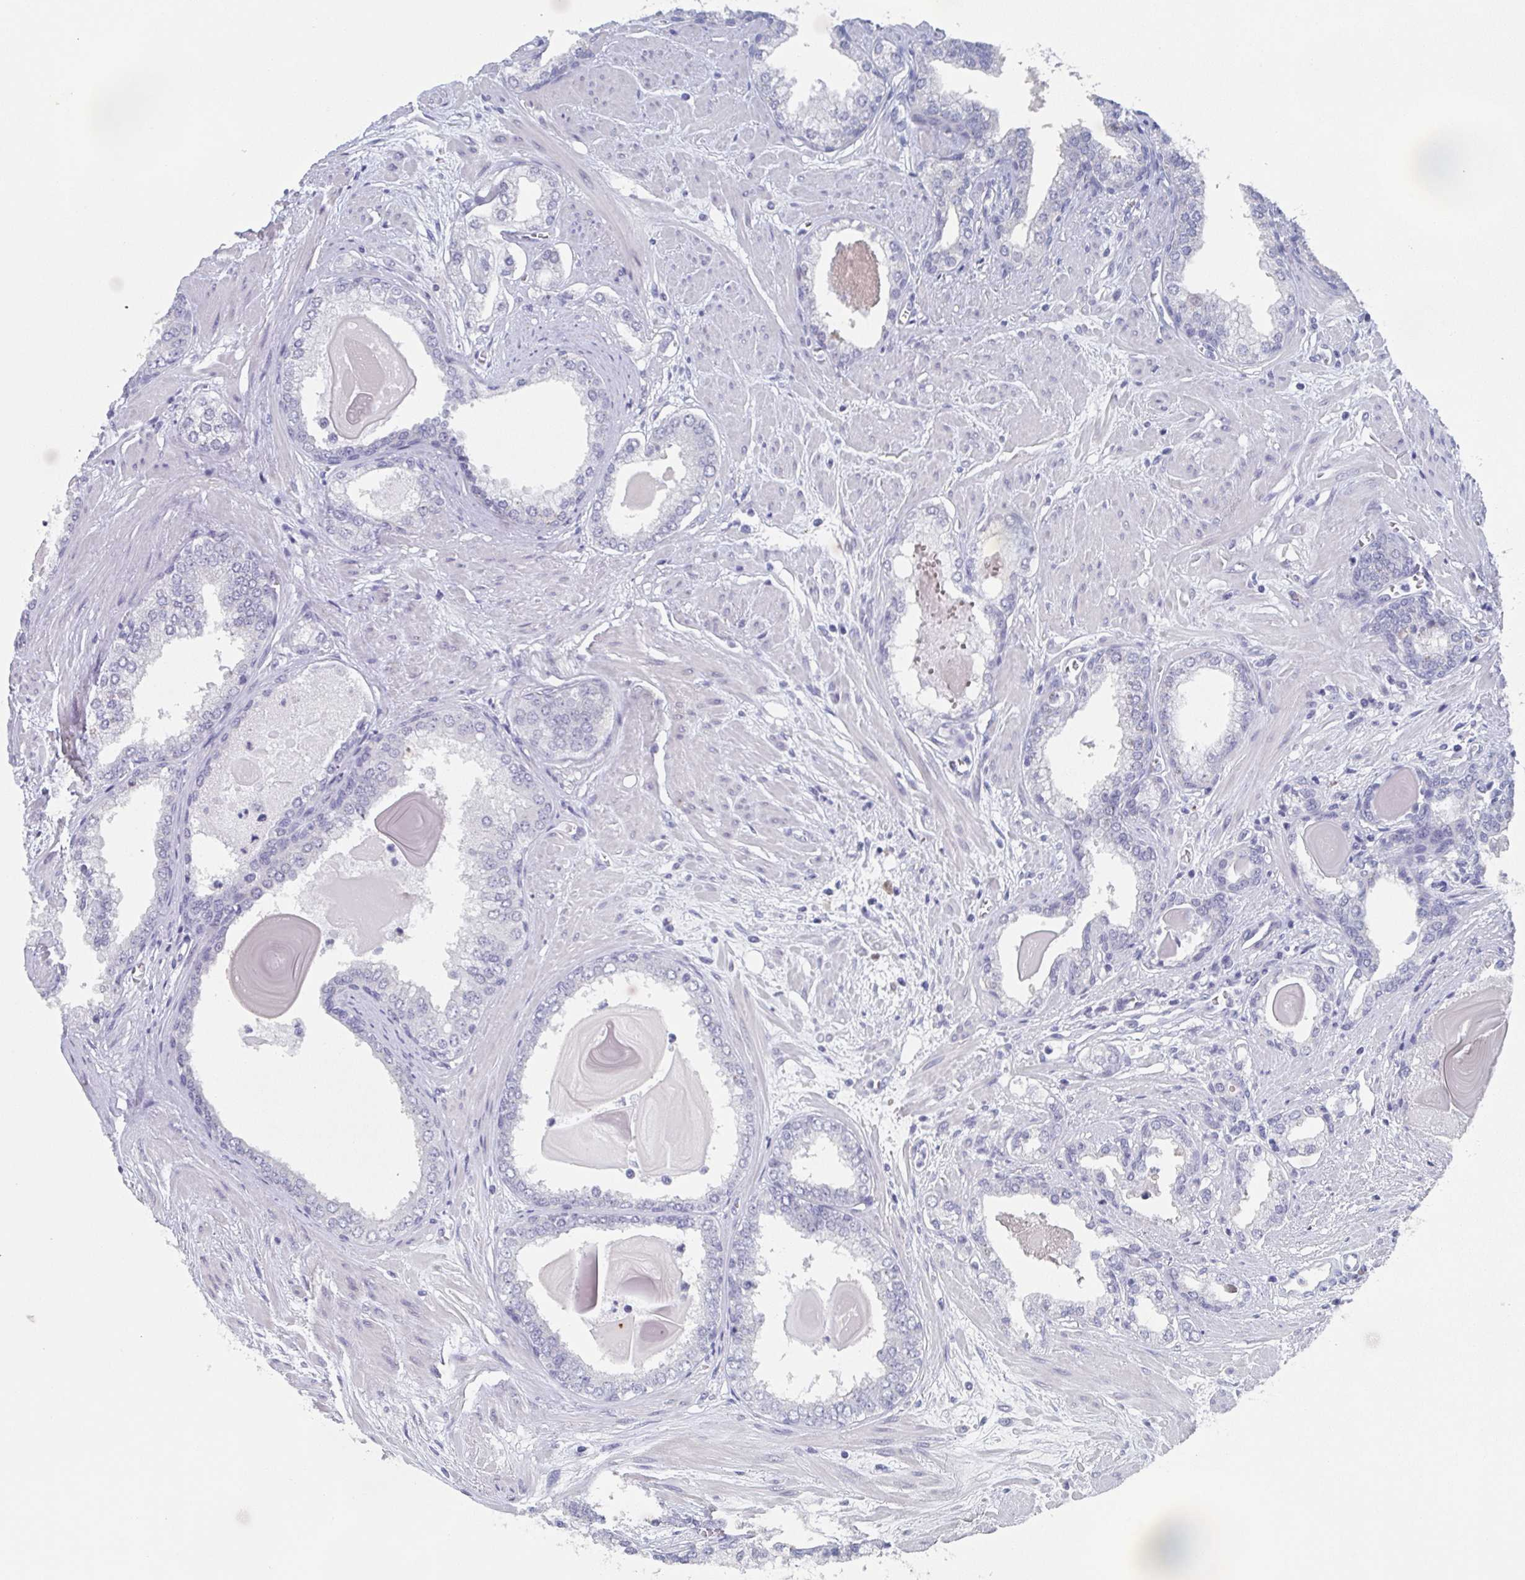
{"staining": {"intensity": "negative", "quantity": "none", "location": "none"}, "tissue": "prostate cancer", "cell_type": "Tumor cells", "image_type": "cancer", "snomed": [{"axis": "morphology", "description": "Adenocarcinoma, Low grade"}, {"axis": "topography", "description": "Prostate"}], "caption": "Immunohistochemical staining of prostate cancer (adenocarcinoma (low-grade)) demonstrates no significant staining in tumor cells.", "gene": "DYDC2", "patient": {"sex": "male", "age": 64}}